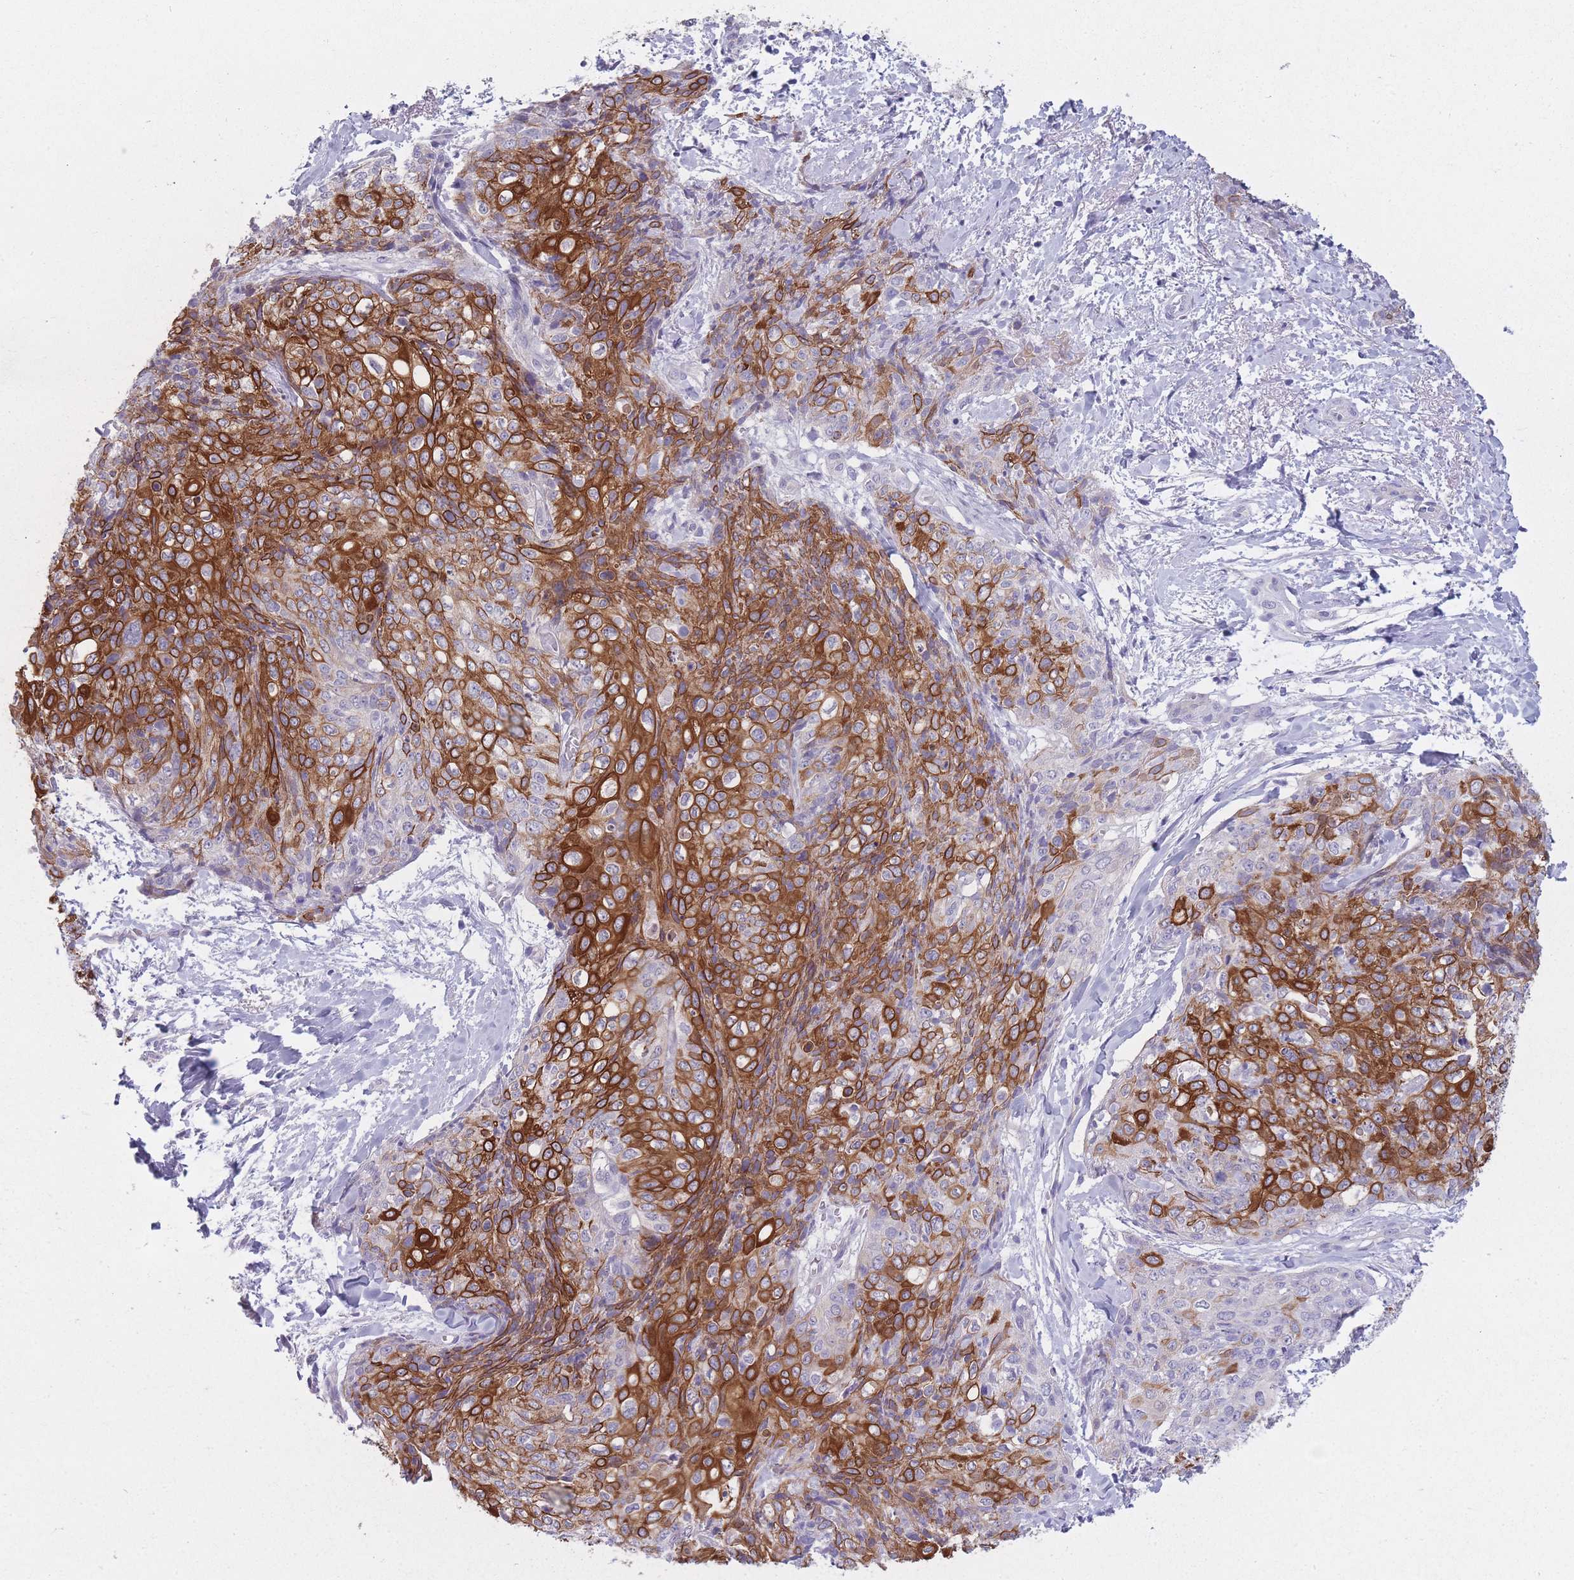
{"staining": {"intensity": "strong", "quantity": ">75%", "location": "cytoplasmic/membranous"}, "tissue": "skin cancer", "cell_type": "Tumor cells", "image_type": "cancer", "snomed": [{"axis": "morphology", "description": "Squamous cell carcinoma, NOS"}, {"axis": "topography", "description": "Skin"}, {"axis": "topography", "description": "Vulva"}], "caption": "Immunohistochemical staining of skin cancer (squamous cell carcinoma) reveals strong cytoplasmic/membranous protein staining in about >75% of tumor cells.", "gene": "DCANP1", "patient": {"sex": "female", "age": 85}}